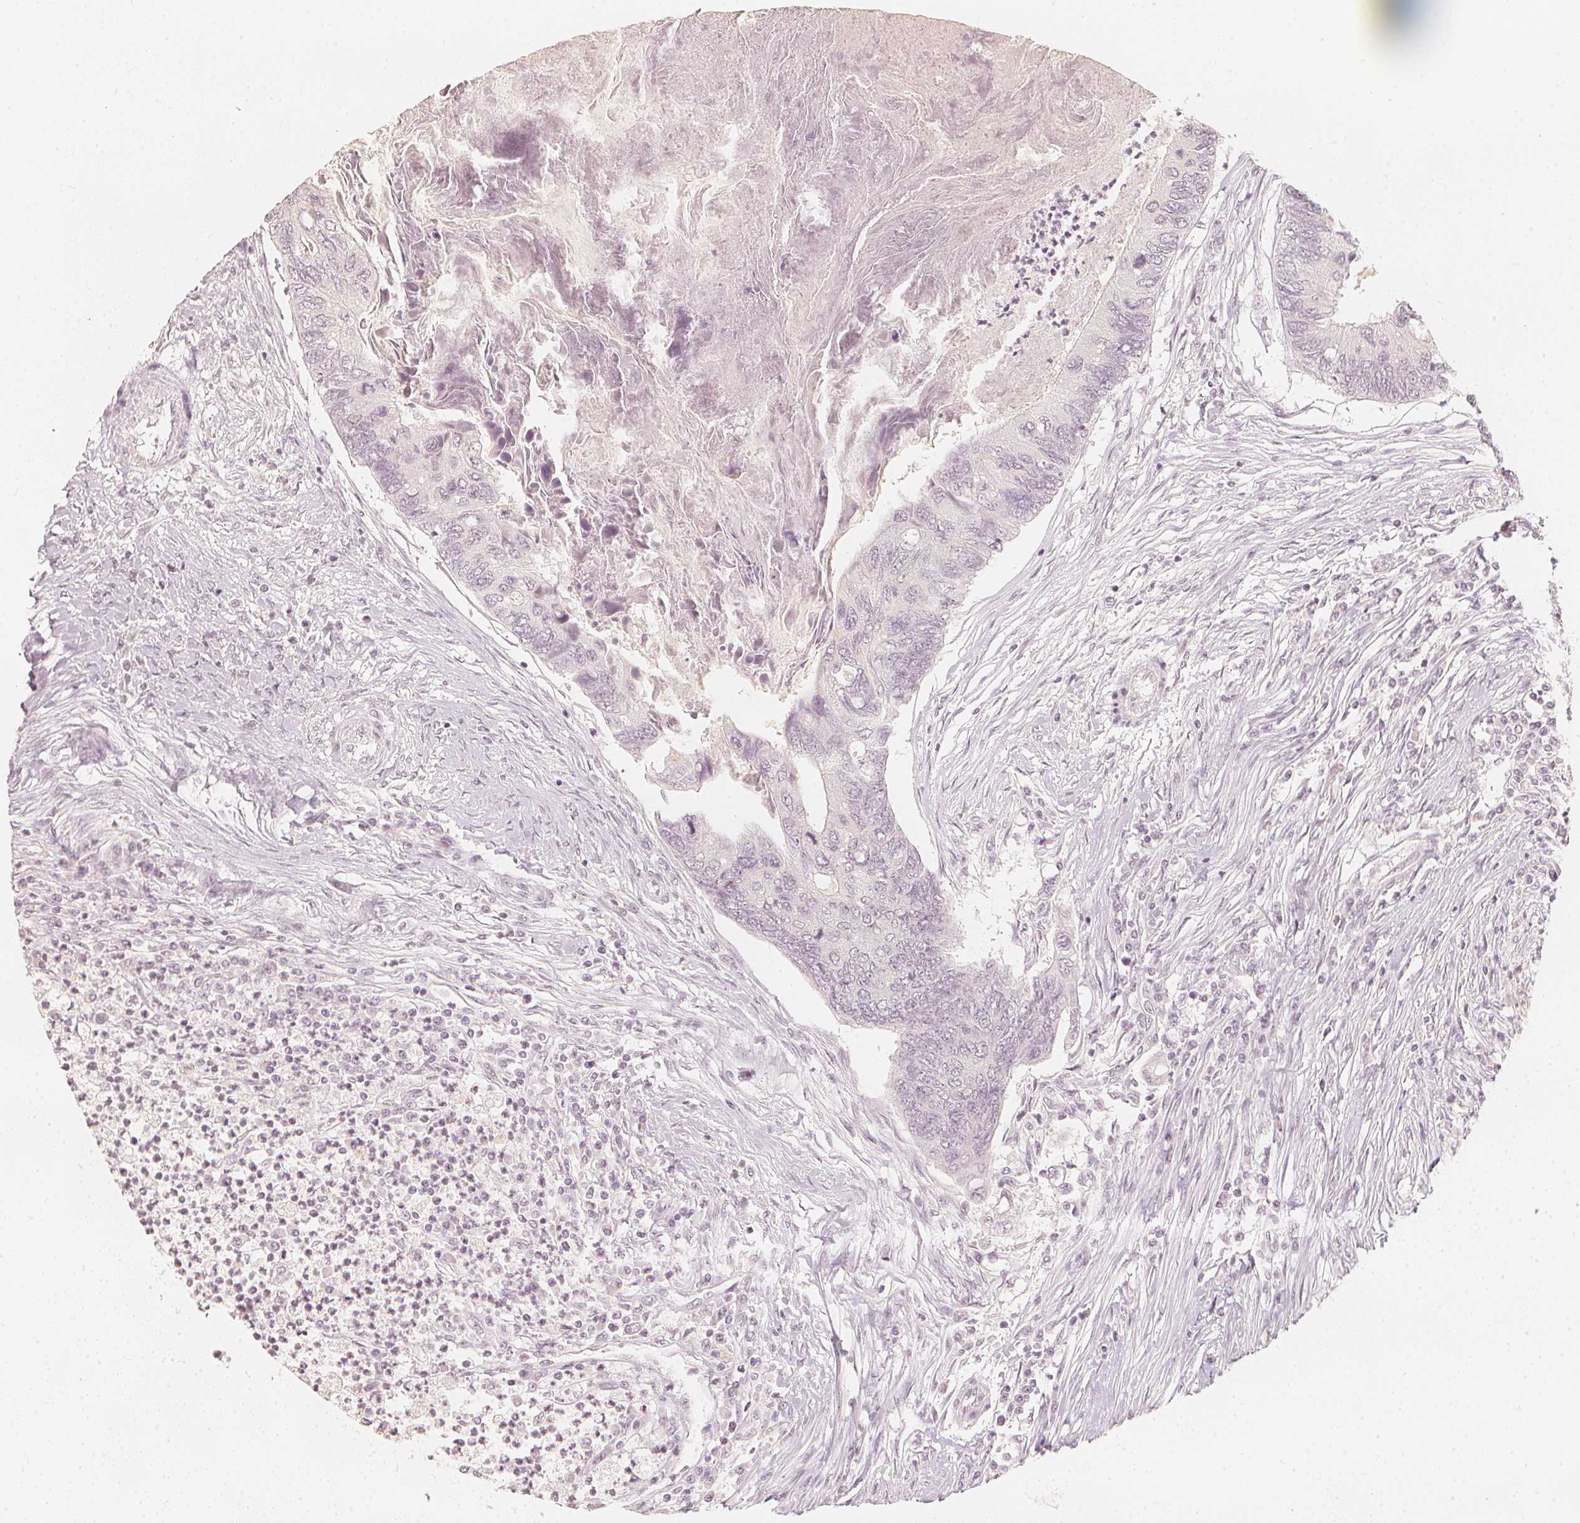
{"staining": {"intensity": "negative", "quantity": "none", "location": "none"}, "tissue": "colorectal cancer", "cell_type": "Tumor cells", "image_type": "cancer", "snomed": [{"axis": "morphology", "description": "Adenocarcinoma, NOS"}, {"axis": "topography", "description": "Colon"}], "caption": "This is a histopathology image of immunohistochemistry (IHC) staining of colorectal cancer, which shows no expression in tumor cells.", "gene": "CALB1", "patient": {"sex": "female", "age": 67}}